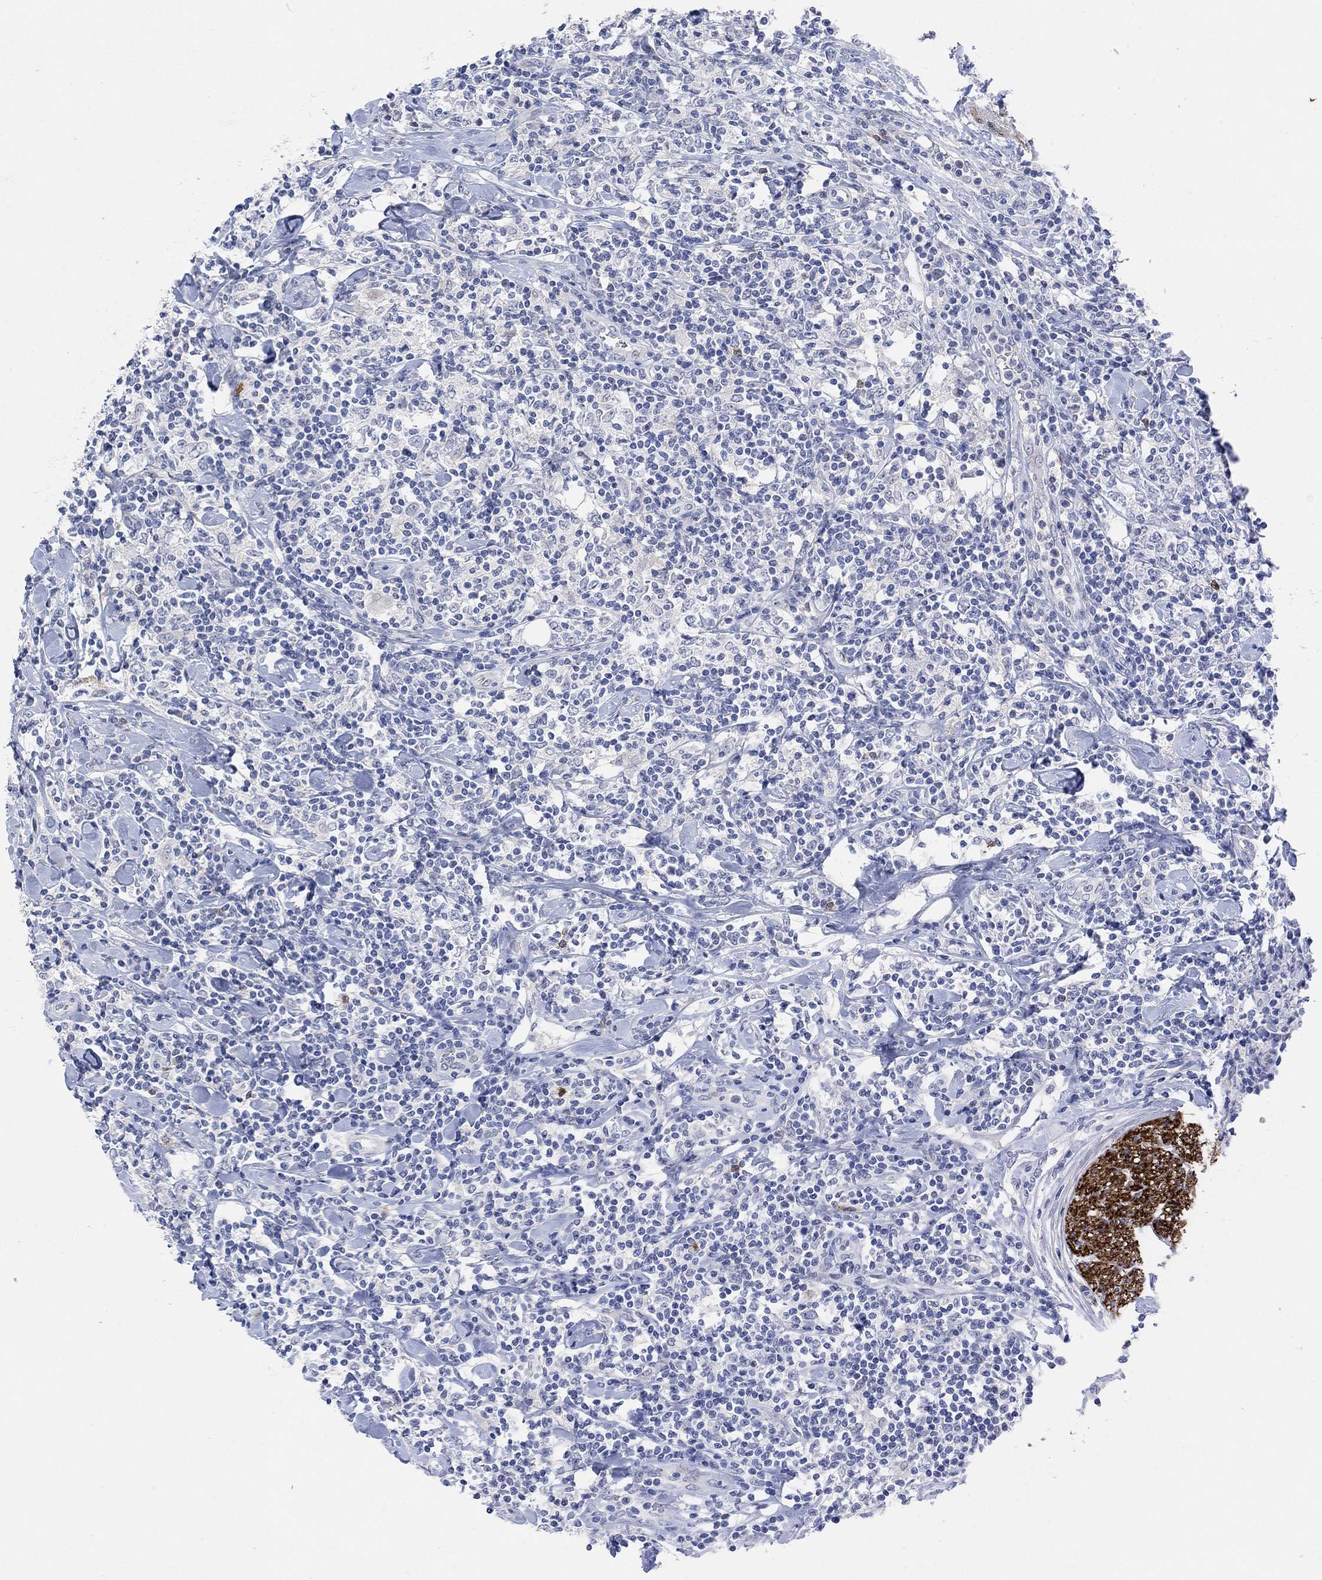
{"staining": {"intensity": "negative", "quantity": "none", "location": "none"}, "tissue": "lymphoma", "cell_type": "Tumor cells", "image_type": "cancer", "snomed": [{"axis": "morphology", "description": "Malignant lymphoma, non-Hodgkin's type, High grade"}, {"axis": "topography", "description": "Lymph node"}], "caption": "This is an immunohistochemistry photomicrograph of human lymphoma. There is no expression in tumor cells.", "gene": "VAT1L", "patient": {"sex": "female", "age": 84}}